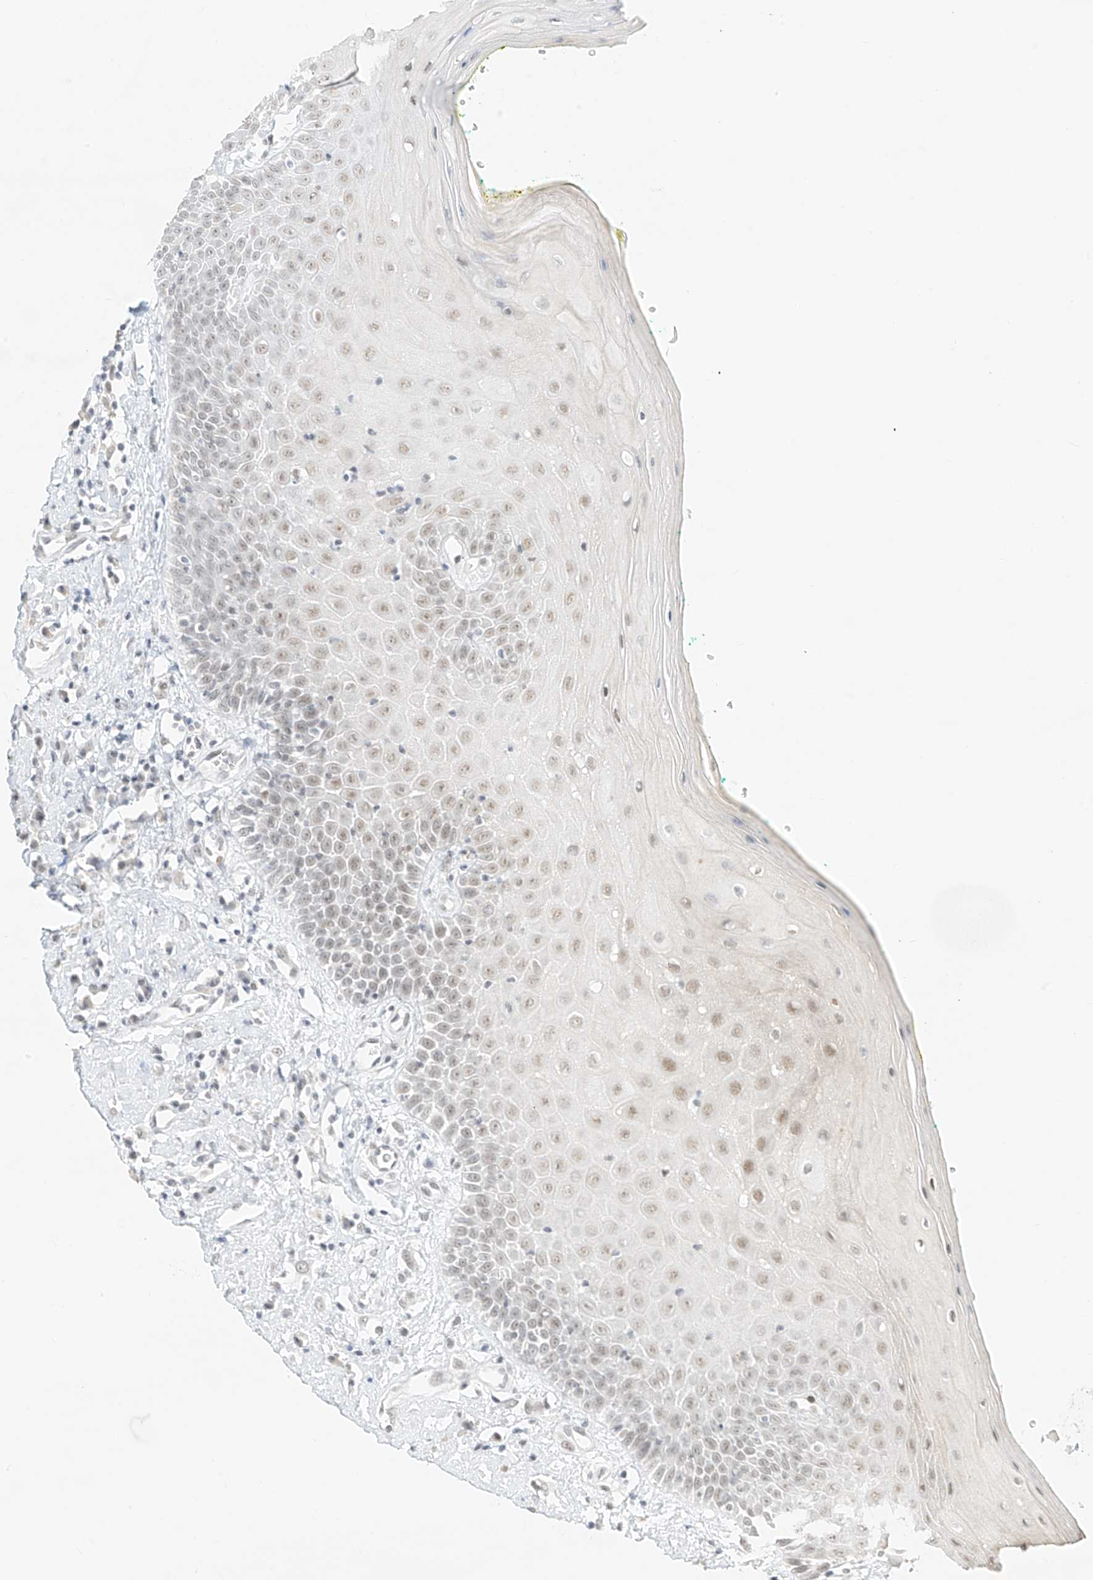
{"staining": {"intensity": "weak", "quantity": "25%-75%", "location": "nuclear"}, "tissue": "oral mucosa", "cell_type": "Squamous epithelial cells", "image_type": "normal", "snomed": [{"axis": "morphology", "description": "Normal tissue, NOS"}, {"axis": "morphology", "description": "Squamous cell carcinoma, NOS"}, {"axis": "topography", "description": "Oral tissue"}, {"axis": "topography", "description": "Head-Neck"}], "caption": "Immunohistochemistry micrograph of benign oral mucosa: human oral mucosa stained using IHC demonstrates low levels of weak protein expression localized specifically in the nuclear of squamous epithelial cells, appearing as a nuclear brown color.", "gene": "SUPT5H", "patient": {"sex": "female", "age": 70}}